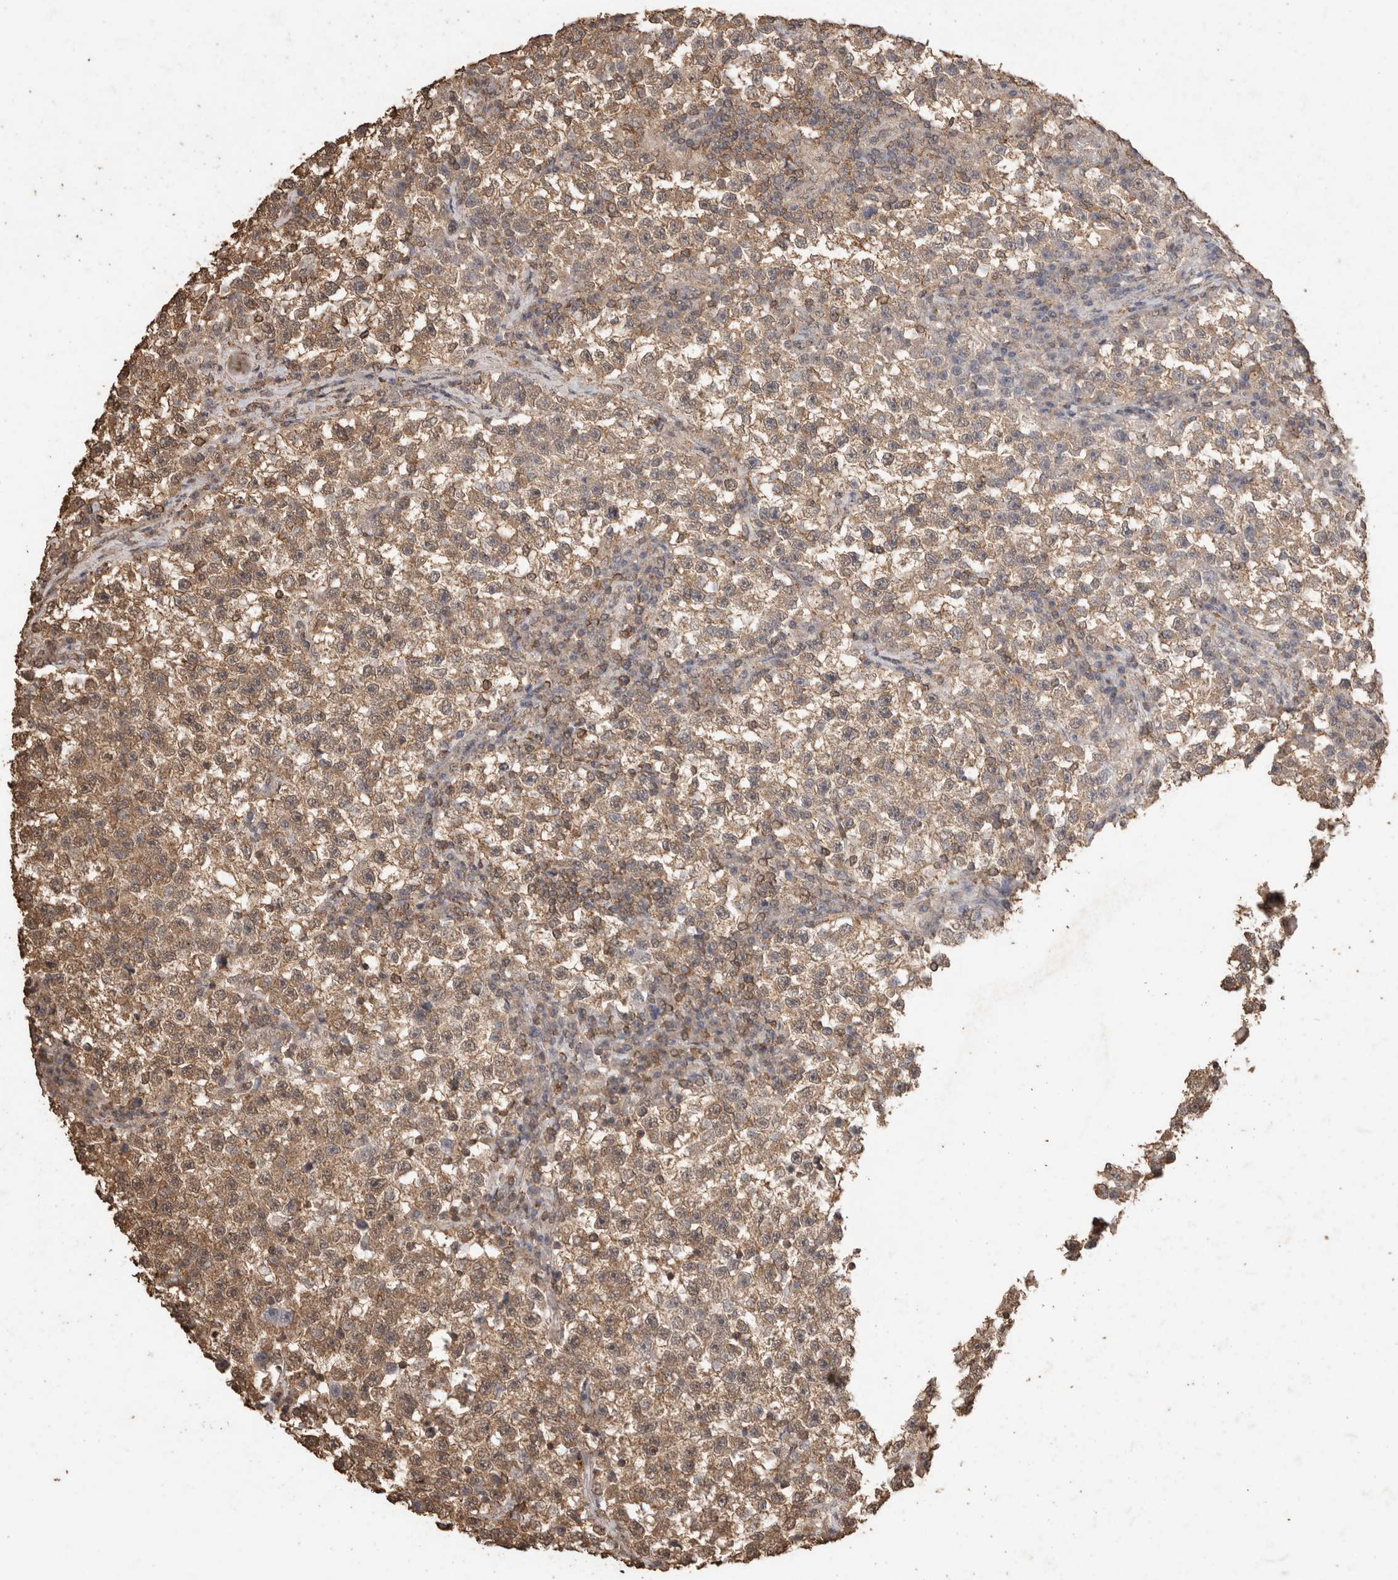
{"staining": {"intensity": "weak", "quantity": ">75%", "location": "cytoplasmic/membranous"}, "tissue": "testis cancer", "cell_type": "Tumor cells", "image_type": "cancer", "snomed": [{"axis": "morphology", "description": "Seminoma, NOS"}, {"axis": "topography", "description": "Testis"}], "caption": "Tumor cells reveal weak cytoplasmic/membranous positivity in approximately >75% of cells in seminoma (testis).", "gene": "CX3CL1", "patient": {"sex": "male", "age": 22}}